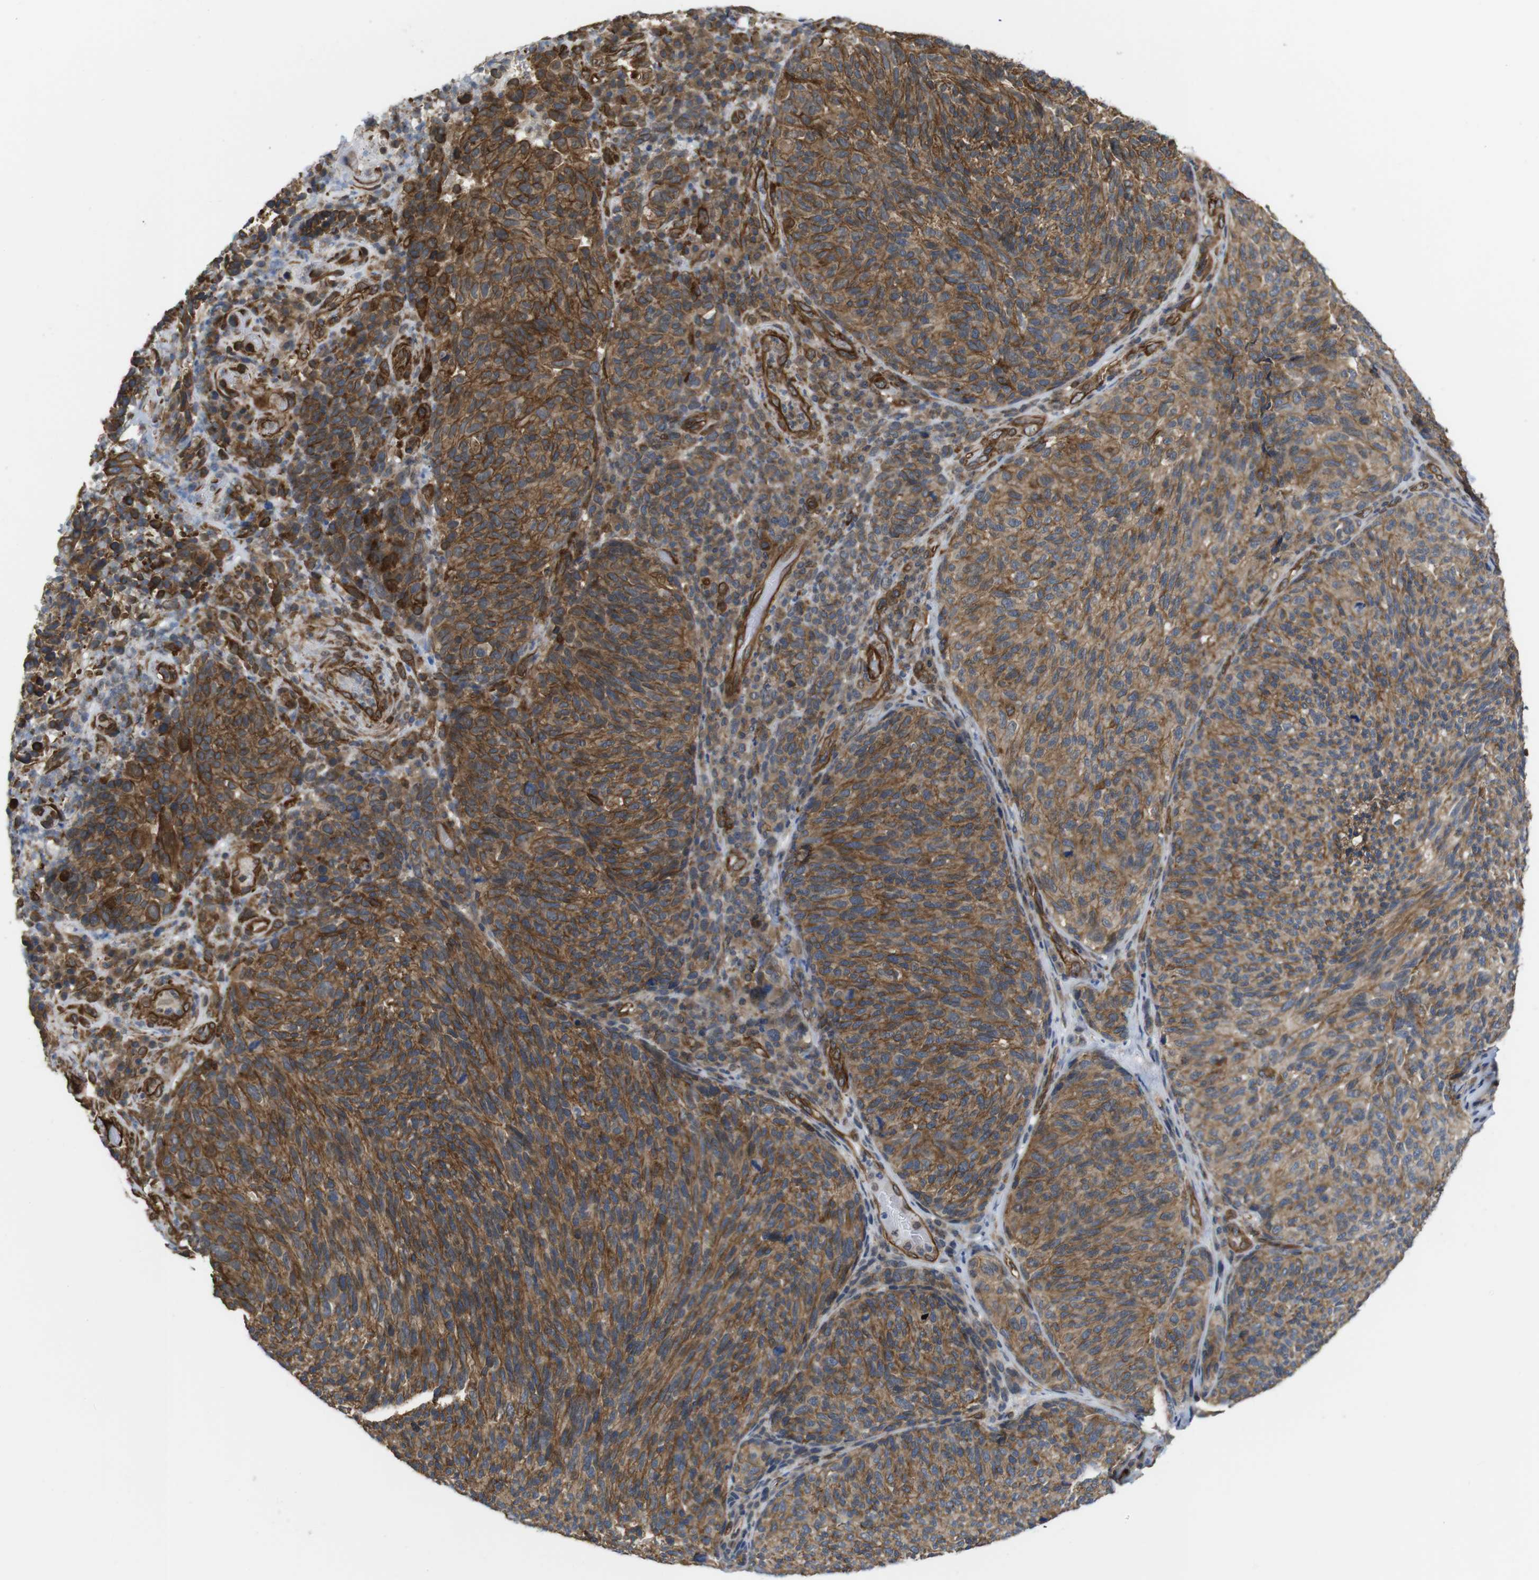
{"staining": {"intensity": "strong", "quantity": ">75%", "location": "cytoplasmic/membranous"}, "tissue": "melanoma", "cell_type": "Tumor cells", "image_type": "cancer", "snomed": [{"axis": "morphology", "description": "Malignant melanoma, NOS"}, {"axis": "topography", "description": "Skin"}], "caption": "Strong cytoplasmic/membranous protein positivity is appreciated in about >75% of tumor cells in melanoma.", "gene": "ZDHHC5", "patient": {"sex": "female", "age": 73}}